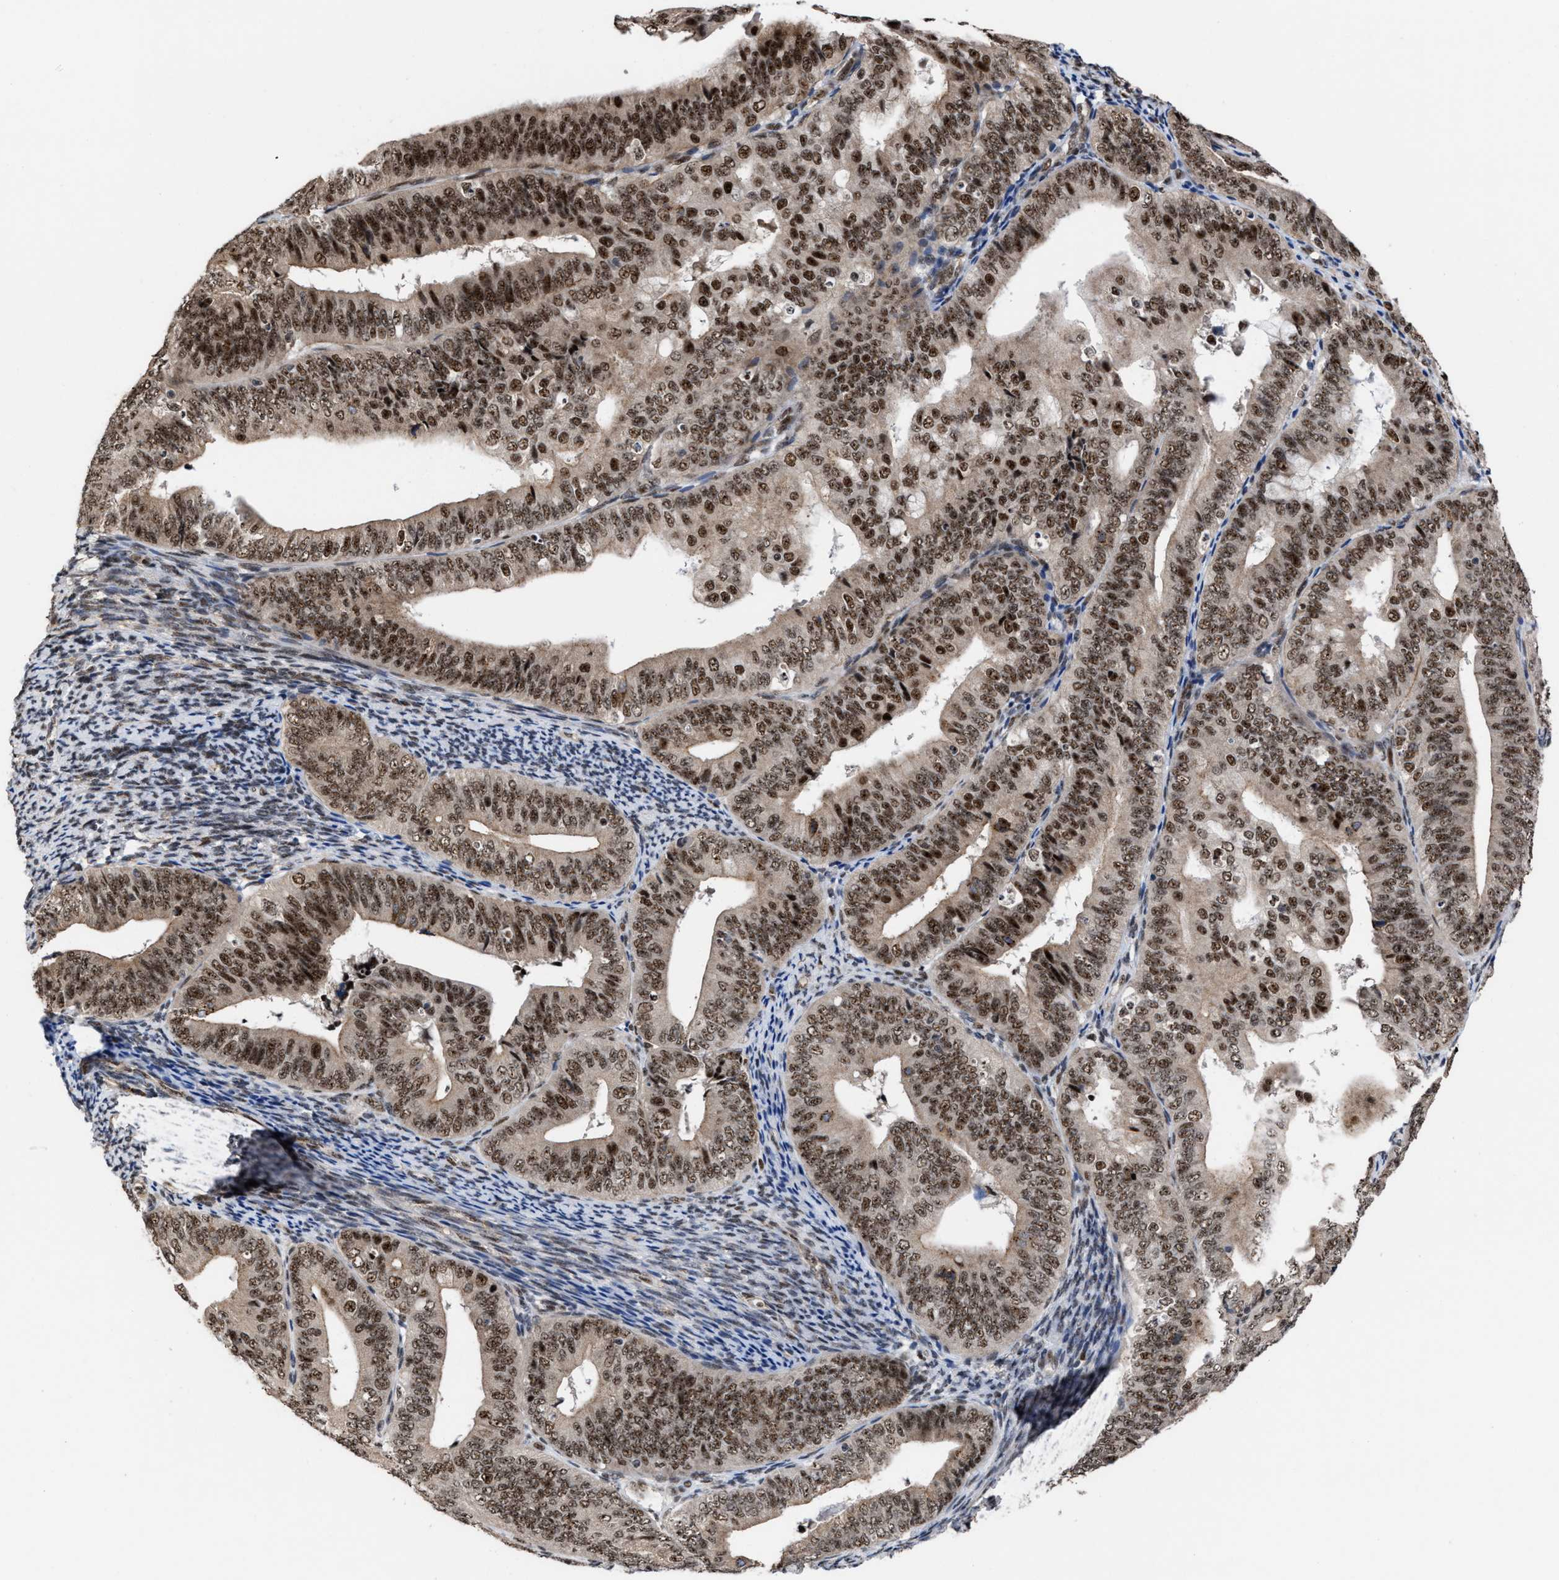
{"staining": {"intensity": "strong", "quantity": ">75%", "location": "nuclear"}, "tissue": "endometrial cancer", "cell_type": "Tumor cells", "image_type": "cancer", "snomed": [{"axis": "morphology", "description": "Adenocarcinoma, NOS"}, {"axis": "topography", "description": "Endometrium"}], "caption": "Endometrial cancer (adenocarcinoma) stained with a brown dye demonstrates strong nuclear positive expression in approximately >75% of tumor cells.", "gene": "EIF4A3", "patient": {"sex": "female", "age": 63}}